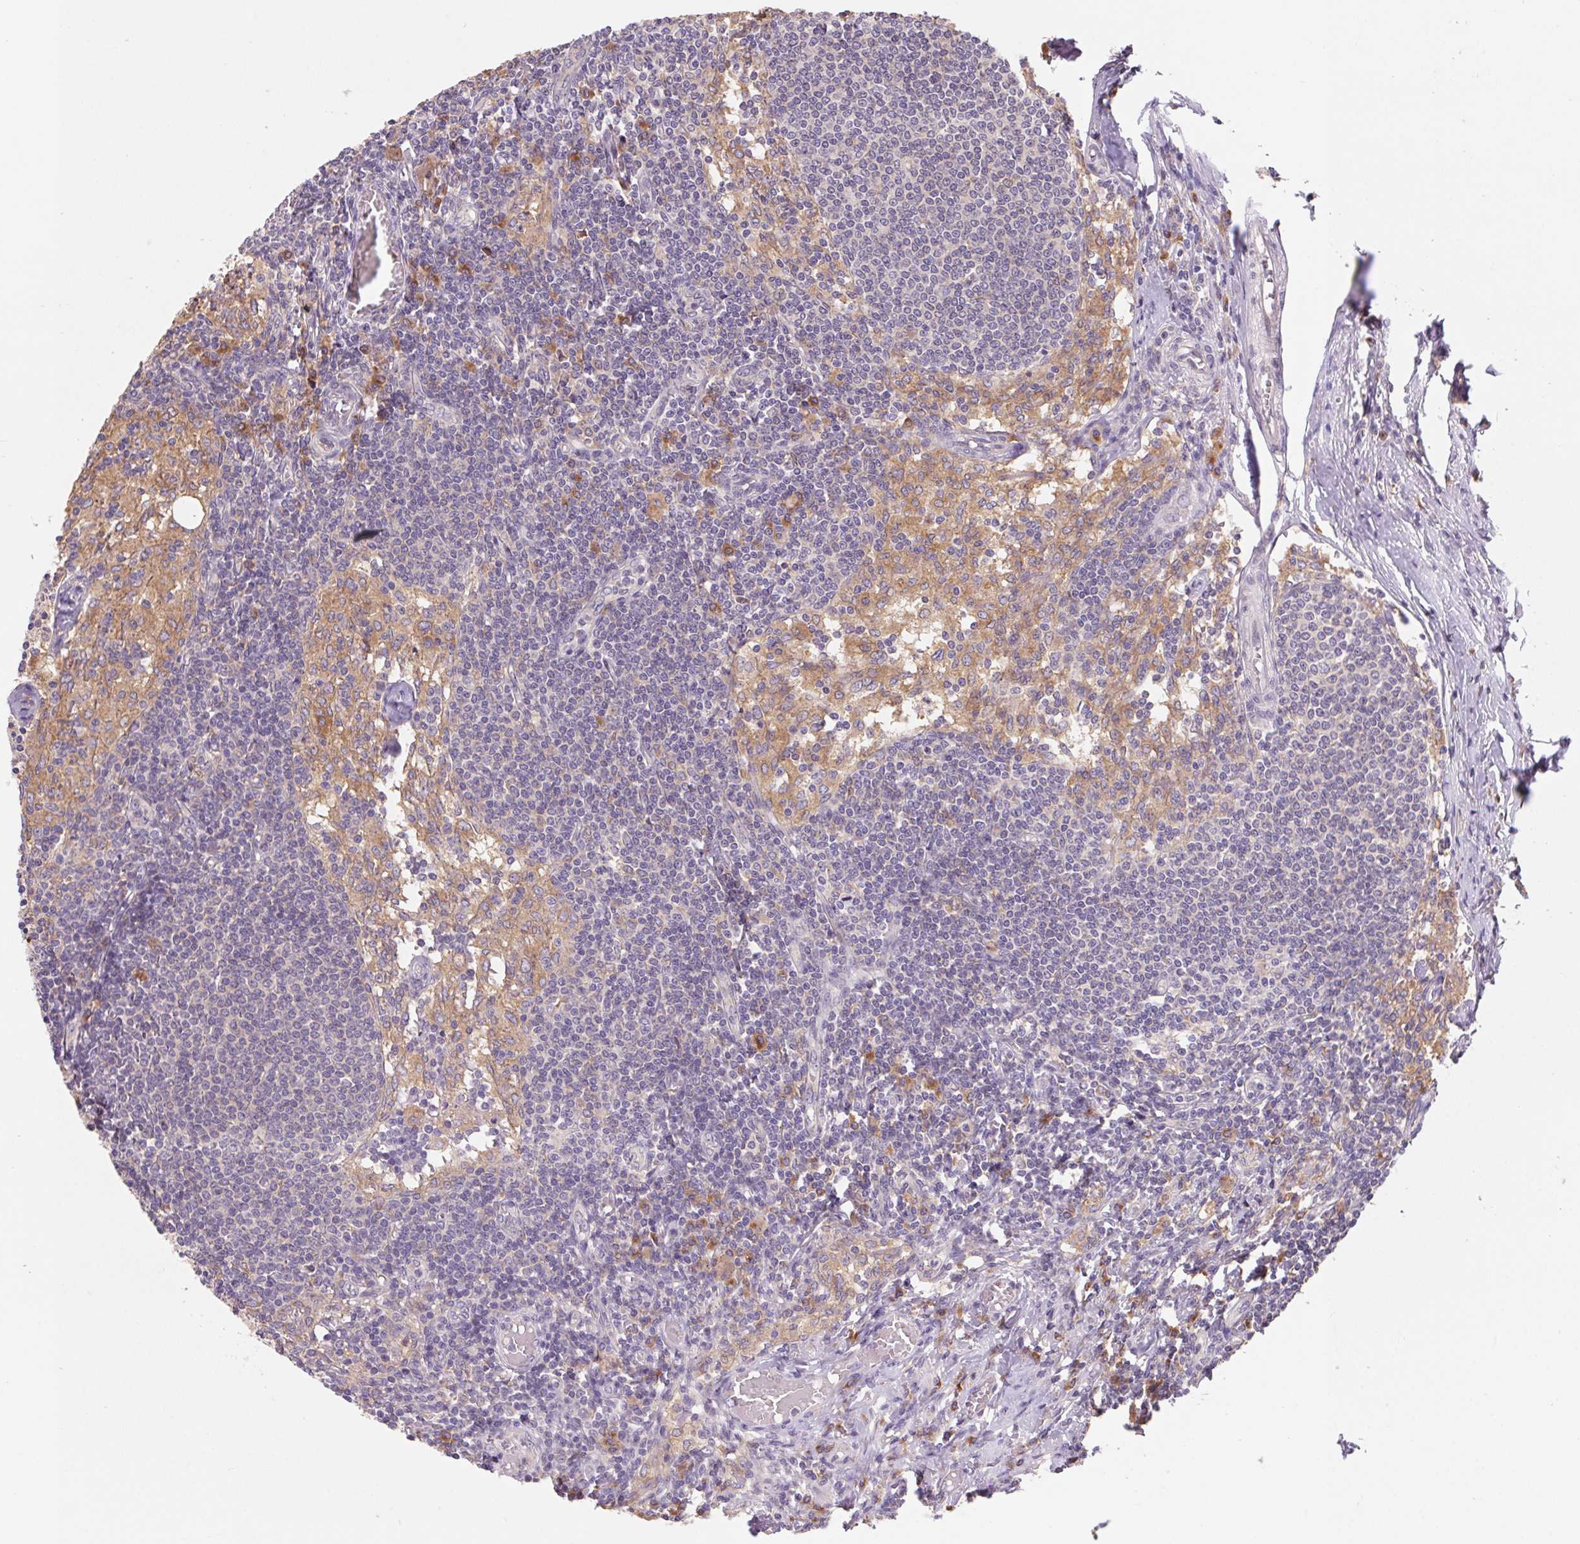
{"staining": {"intensity": "weak", "quantity": "<25%", "location": "cytoplasmic/membranous"}, "tissue": "lymph node", "cell_type": "Germinal center cells", "image_type": "normal", "snomed": [{"axis": "morphology", "description": "Normal tissue, NOS"}, {"axis": "topography", "description": "Lymph node"}], "caption": "Immunohistochemistry histopathology image of unremarkable lymph node: human lymph node stained with DAB exhibits no significant protein positivity in germinal center cells.", "gene": "RAB1A", "patient": {"sex": "female", "age": 69}}